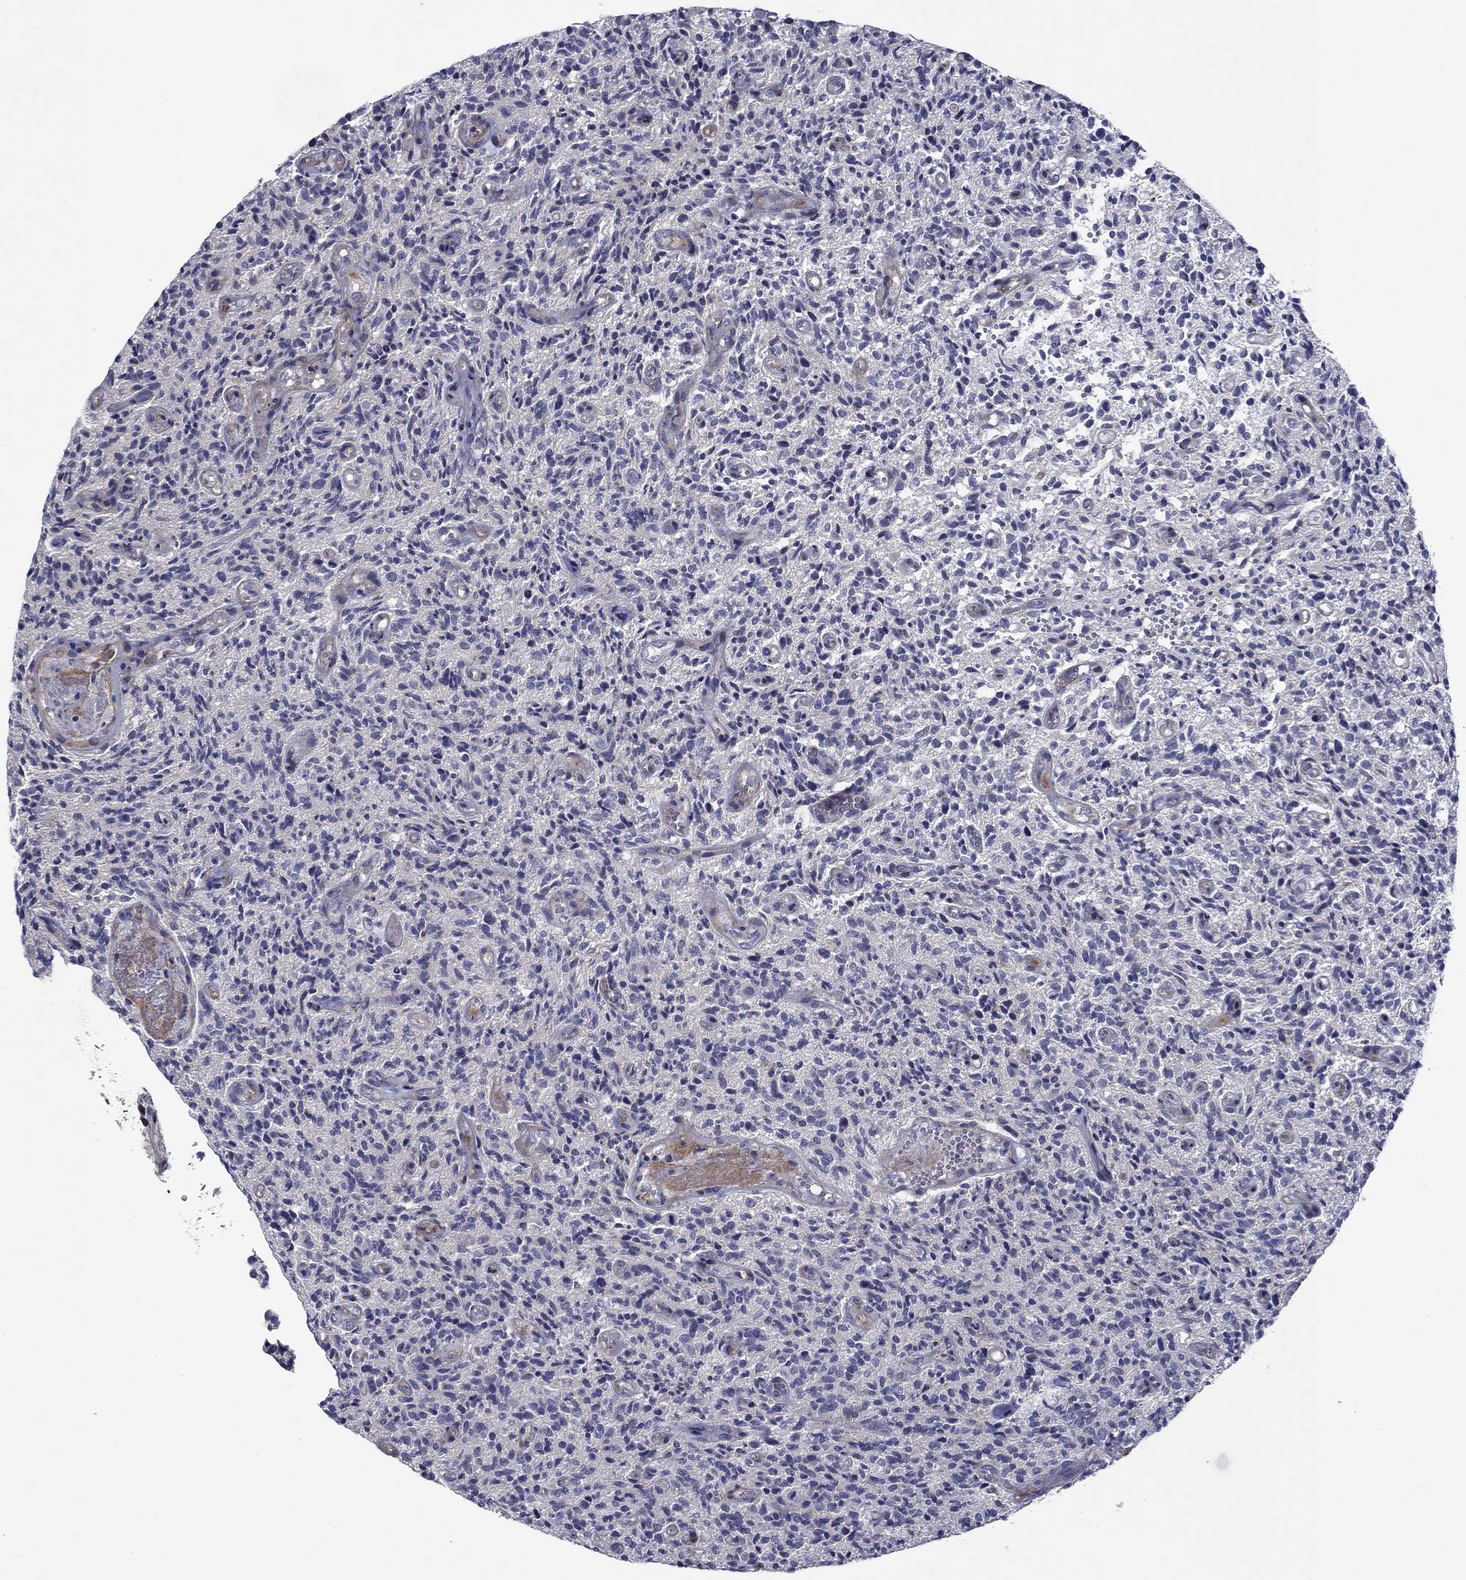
{"staining": {"intensity": "negative", "quantity": "none", "location": "none"}, "tissue": "glioma", "cell_type": "Tumor cells", "image_type": "cancer", "snomed": [{"axis": "morphology", "description": "Glioma, malignant, High grade"}, {"axis": "topography", "description": "Brain"}], "caption": "This is an immunohistochemistry micrograph of malignant glioma (high-grade). There is no expression in tumor cells.", "gene": "B3GAT1", "patient": {"sex": "male", "age": 64}}